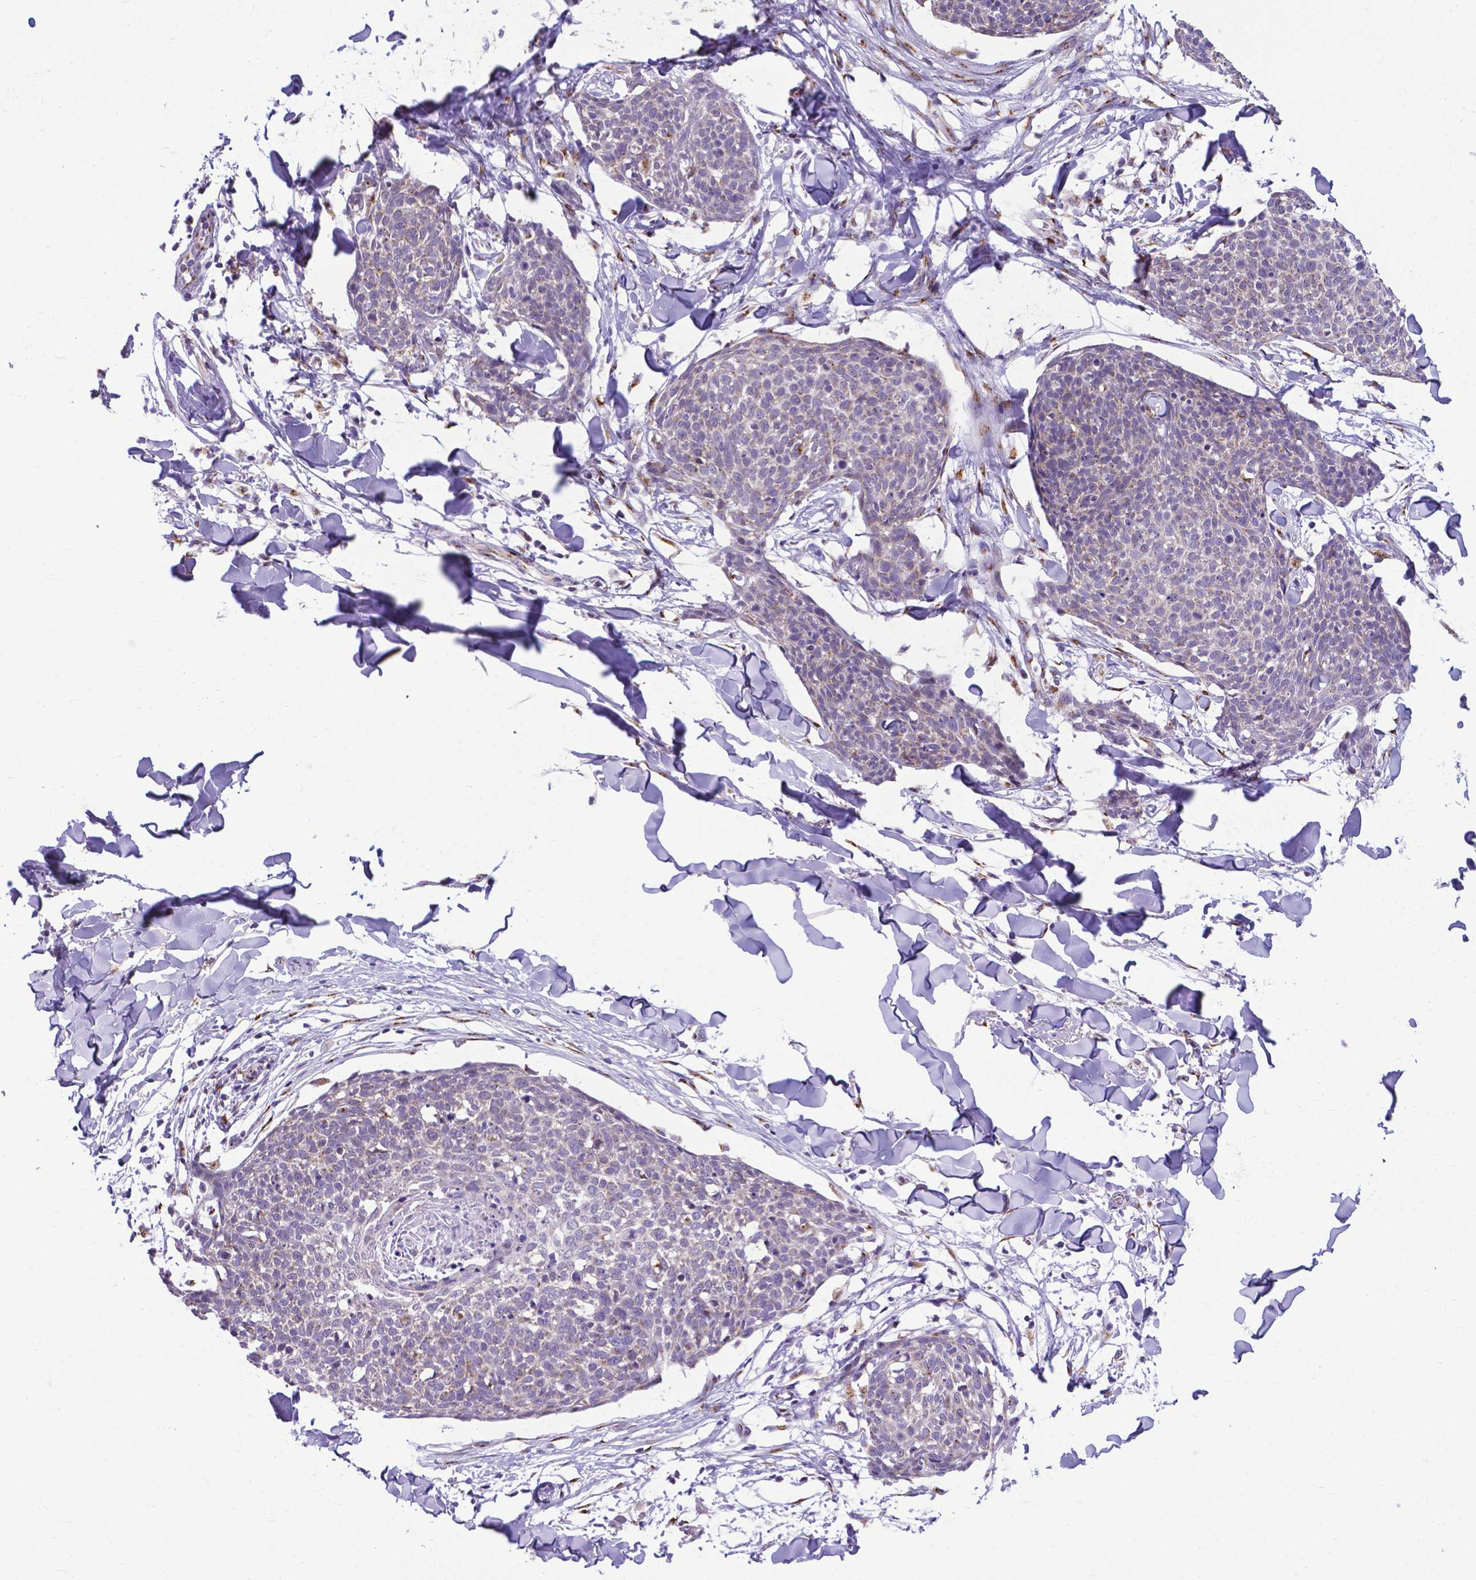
{"staining": {"intensity": "weak", "quantity": "<25%", "location": "cytoplasmic/membranous"}, "tissue": "skin cancer", "cell_type": "Tumor cells", "image_type": "cancer", "snomed": [{"axis": "morphology", "description": "Squamous cell carcinoma, NOS"}, {"axis": "topography", "description": "Skin"}, {"axis": "topography", "description": "Vulva"}], "caption": "Tumor cells show no significant expression in skin cancer (squamous cell carcinoma).", "gene": "MRPL10", "patient": {"sex": "female", "age": 75}}